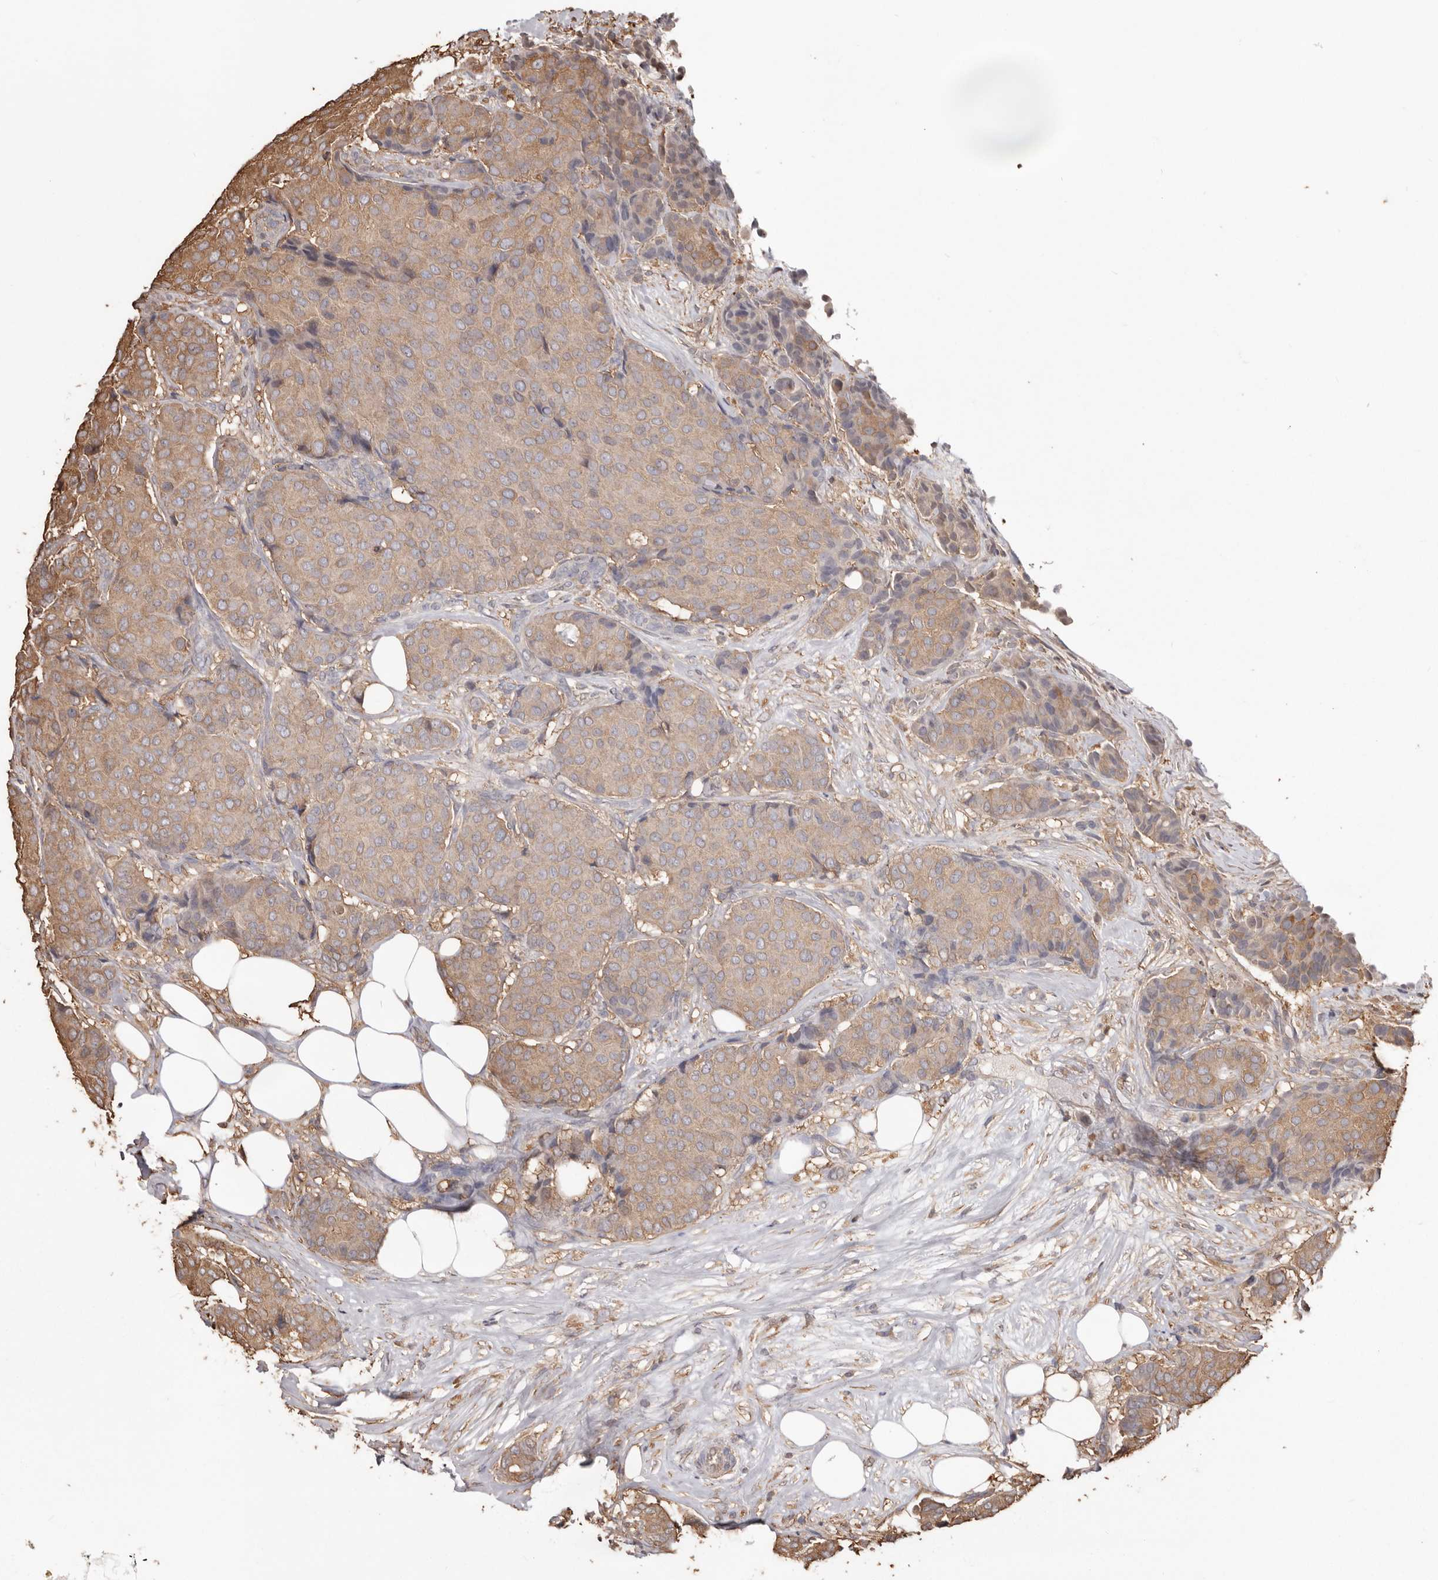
{"staining": {"intensity": "weak", "quantity": ">75%", "location": "cytoplasmic/membranous"}, "tissue": "breast cancer", "cell_type": "Tumor cells", "image_type": "cancer", "snomed": [{"axis": "morphology", "description": "Duct carcinoma"}, {"axis": "topography", "description": "Breast"}], "caption": "Protein staining exhibits weak cytoplasmic/membranous expression in approximately >75% of tumor cells in breast invasive ductal carcinoma. (Brightfield microscopy of DAB IHC at high magnification).", "gene": "PKM", "patient": {"sex": "female", "age": 75}}